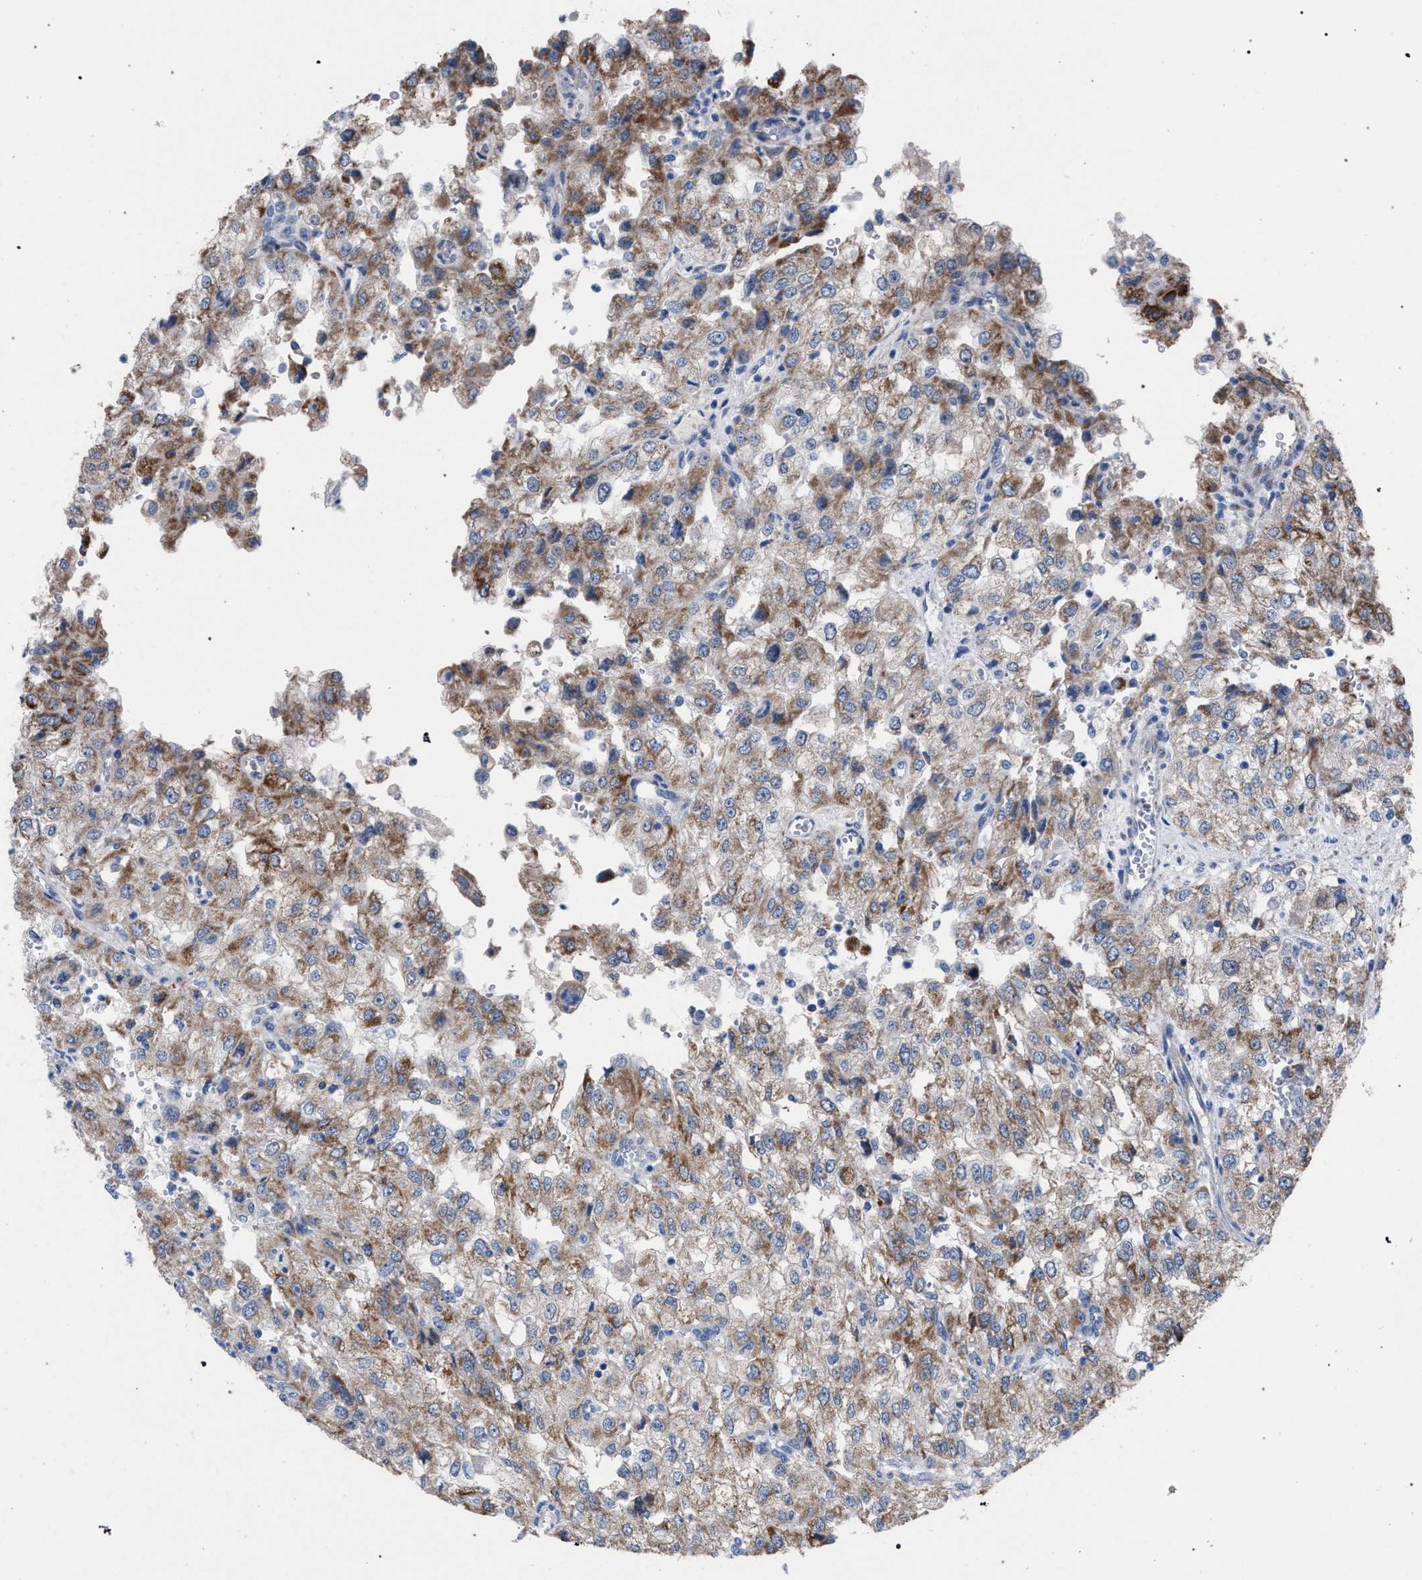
{"staining": {"intensity": "moderate", "quantity": ">75%", "location": "cytoplasmic/membranous"}, "tissue": "renal cancer", "cell_type": "Tumor cells", "image_type": "cancer", "snomed": [{"axis": "morphology", "description": "Adenocarcinoma, NOS"}, {"axis": "topography", "description": "Kidney"}], "caption": "High-magnification brightfield microscopy of renal cancer (adenocarcinoma) stained with DAB (3,3'-diaminobenzidine) (brown) and counterstained with hematoxylin (blue). tumor cells exhibit moderate cytoplasmic/membranous positivity is identified in about>75% of cells.", "gene": "CRYZ", "patient": {"sex": "female", "age": 54}}